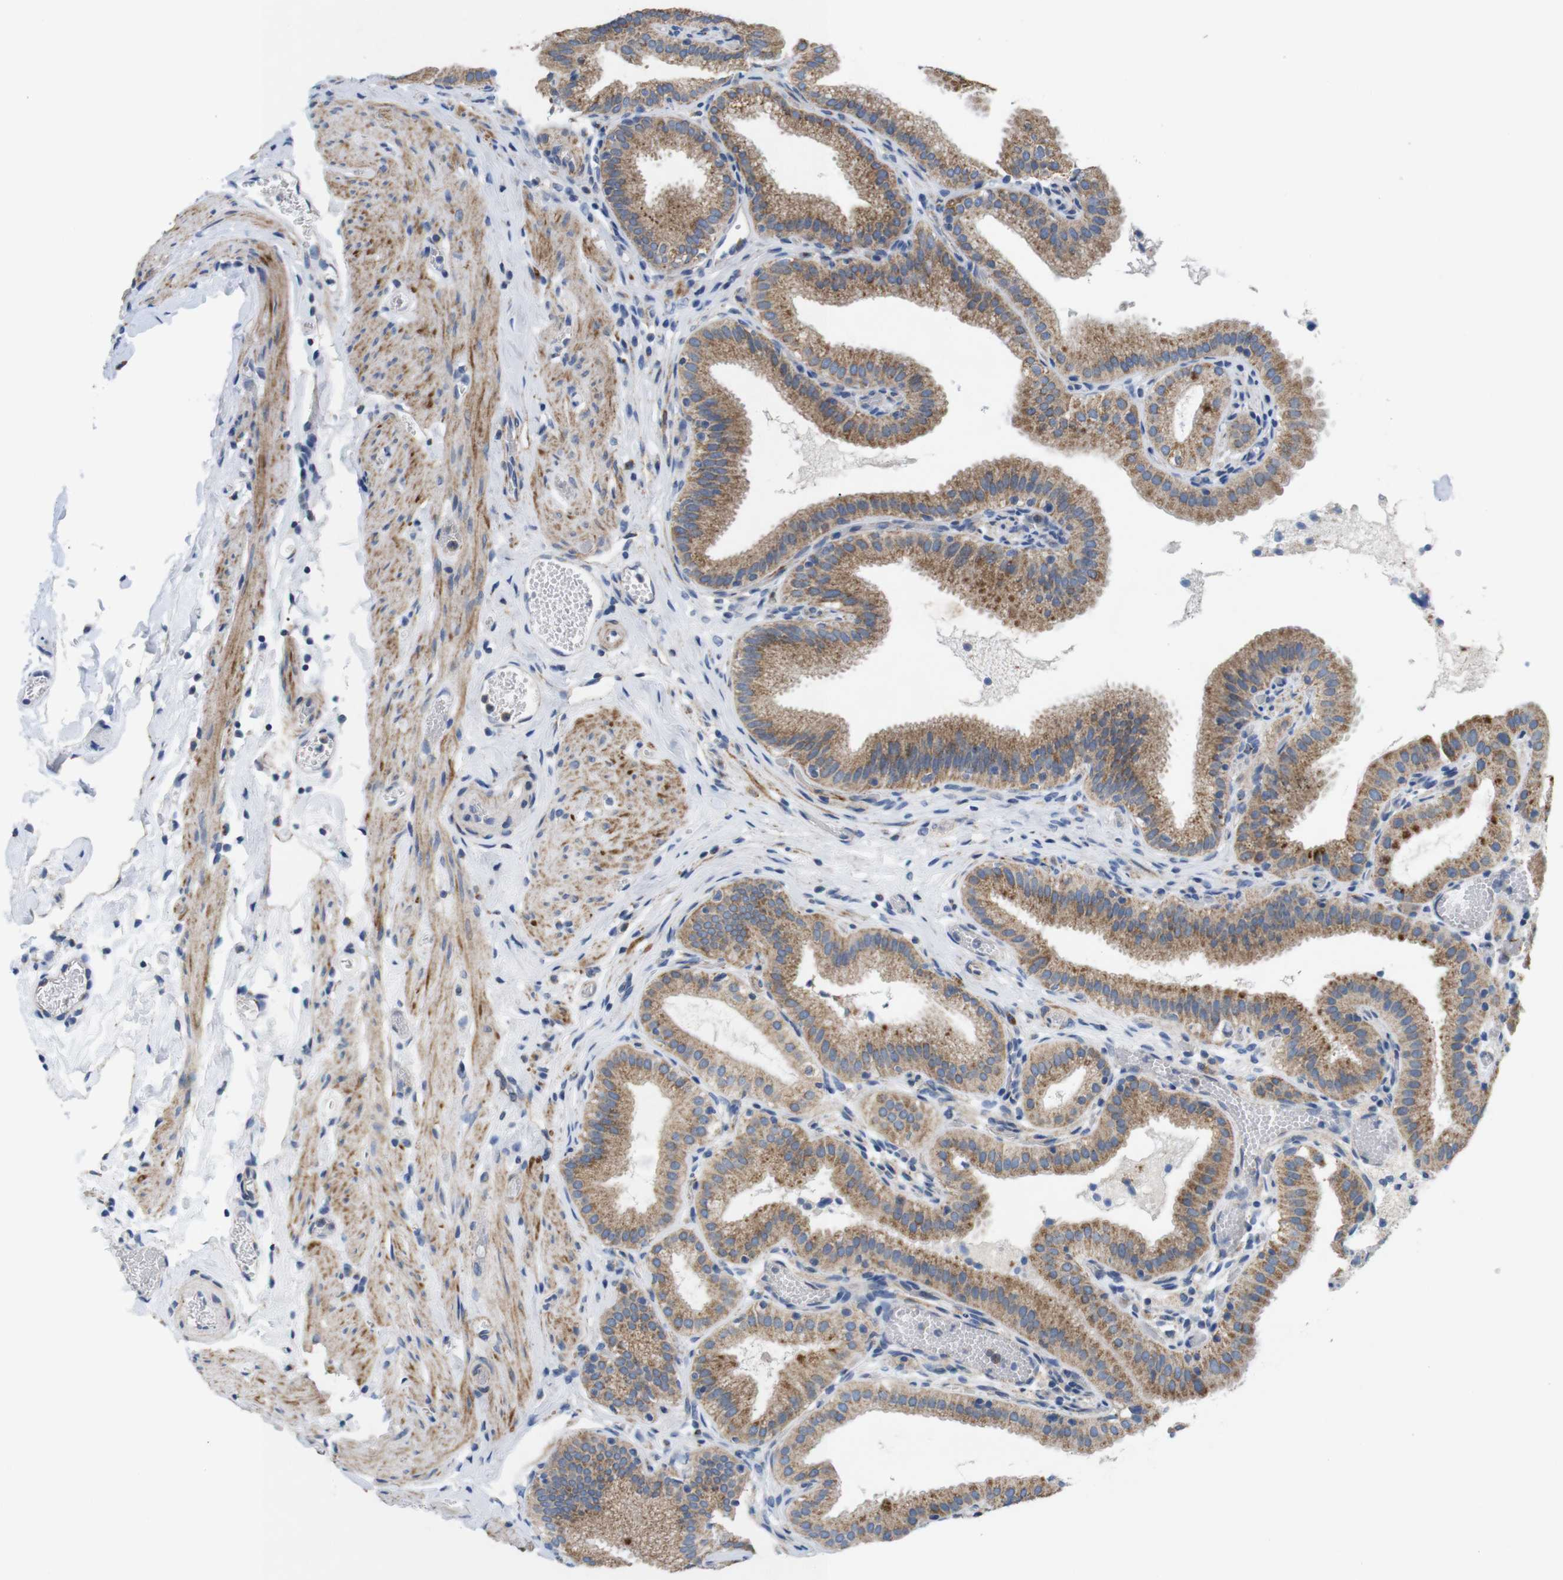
{"staining": {"intensity": "moderate", "quantity": ">75%", "location": "cytoplasmic/membranous"}, "tissue": "gallbladder", "cell_type": "Glandular cells", "image_type": "normal", "snomed": [{"axis": "morphology", "description": "Normal tissue, NOS"}, {"axis": "topography", "description": "Gallbladder"}], "caption": "Immunohistochemical staining of benign gallbladder demonstrates moderate cytoplasmic/membranous protein staining in about >75% of glandular cells.", "gene": "F2RL1", "patient": {"sex": "male", "age": 54}}